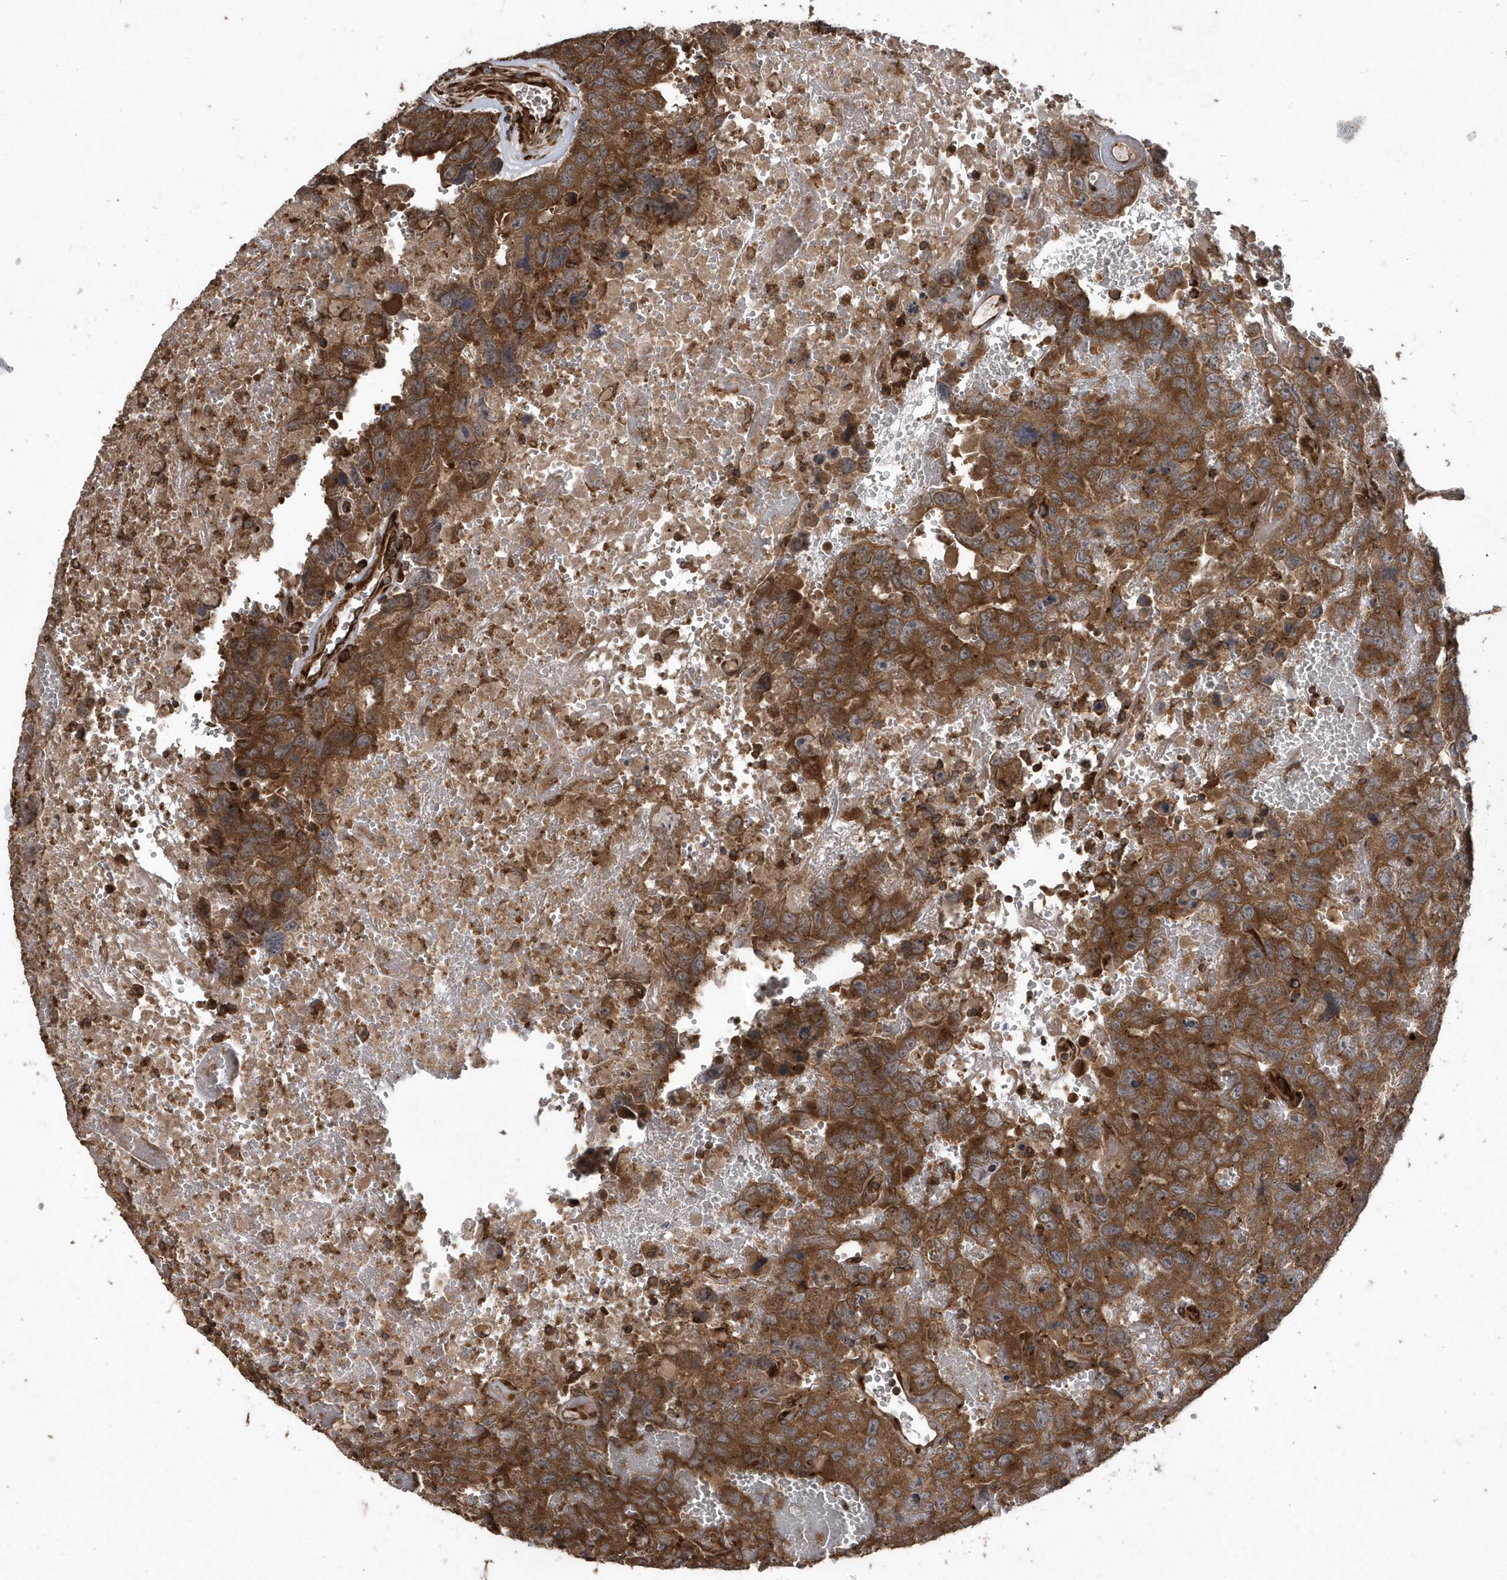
{"staining": {"intensity": "strong", "quantity": ">75%", "location": "cytoplasmic/membranous"}, "tissue": "testis cancer", "cell_type": "Tumor cells", "image_type": "cancer", "snomed": [{"axis": "morphology", "description": "Carcinoma, Embryonal, NOS"}, {"axis": "topography", "description": "Testis"}], "caption": "Strong cytoplasmic/membranous staining for a protein is appreciated in approximately >75% of tumor cells of testis embryonal carcinoma using immunohistochemistry (IHC).", "gene": "WASHC5", "patient": {"sex": "male", "age": 45}}